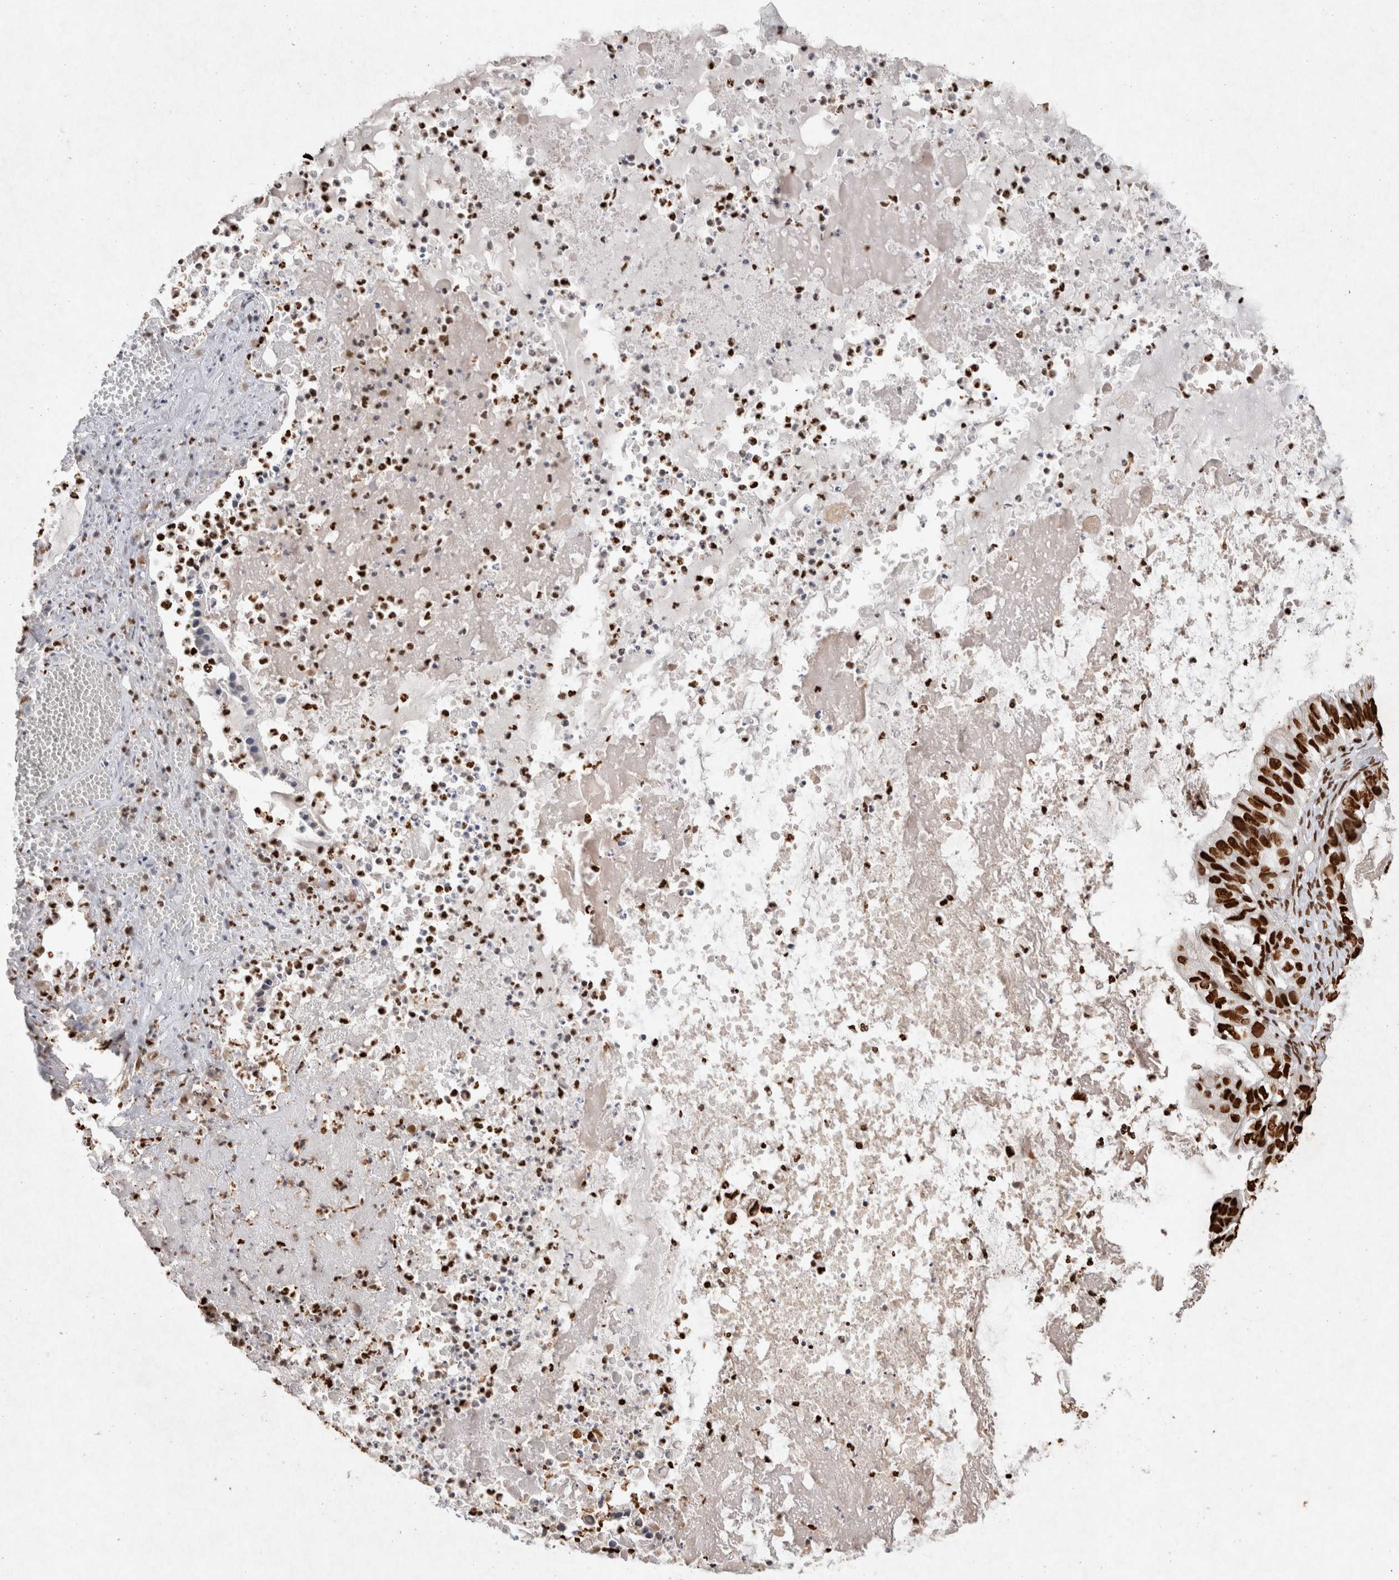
{"staining": {"intensity": "strong", "quantity": ">75%", "location": "nuclear"}, "tissue": "ovarian cancer", "cell_type": "Tumor cells", "image_type": "cancer", "snomed": [{"axis": "morphology", "description": "Cystadenocarcinoma, mucinous, NOS"}, {"axis": "topography", "description": "Ovary"}], "caption": "About >75% of tumor cells in human ovarian cancer reveal strong nuclear protein staining as visualized by brown immunohistochemical staining.", "gene": "HDGF", "patient": {"sex": "female", "age": 80}}